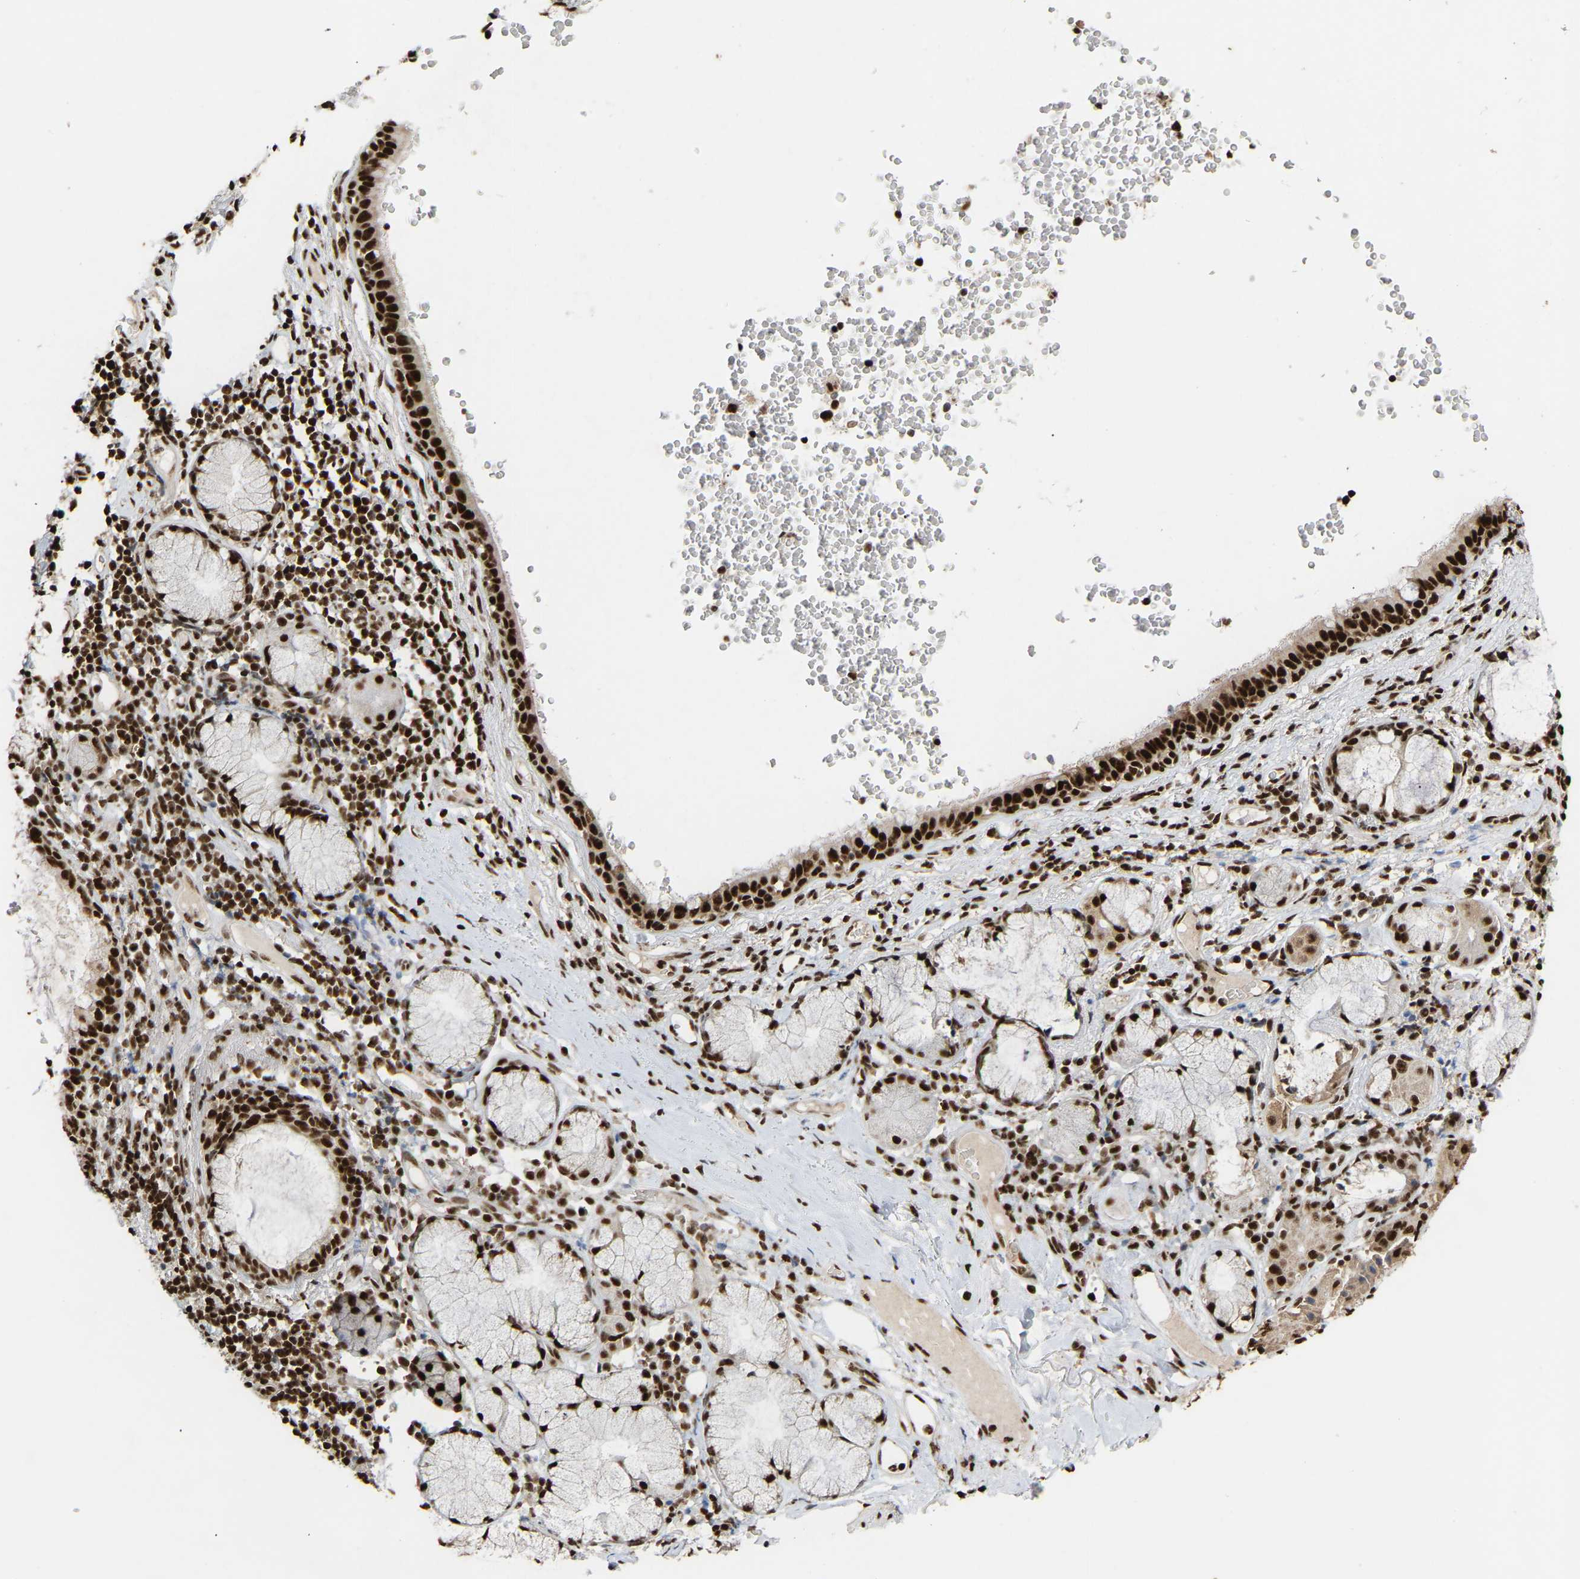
{"staining": {"intensity": "strong", "quantity": ">75%", "location": "nuclear"}, "tissue": "bronchus", "cell_type": "Respiratory epithelial cells", "image_type": "normal", "snomed": [{"axis": "morphology", "description": "Normal tissue, NOS"}, {"axis": "morphology", "description": "Inflammation, NOS"}, {"axis": "topography", "description": "Cartilage tissue"}, {"axis": "topography", "description": "Bronchus"}], "caption": "Immunohistochemistry (IHC) image of unremarkable human bronchus stained for a protein (brown), which reveals high levels of strong nuclear staining in approximately >75% of respiratory epithelial cells.", "gene": "ALYREF", "patient": {"sex": "male", "age": 77}}